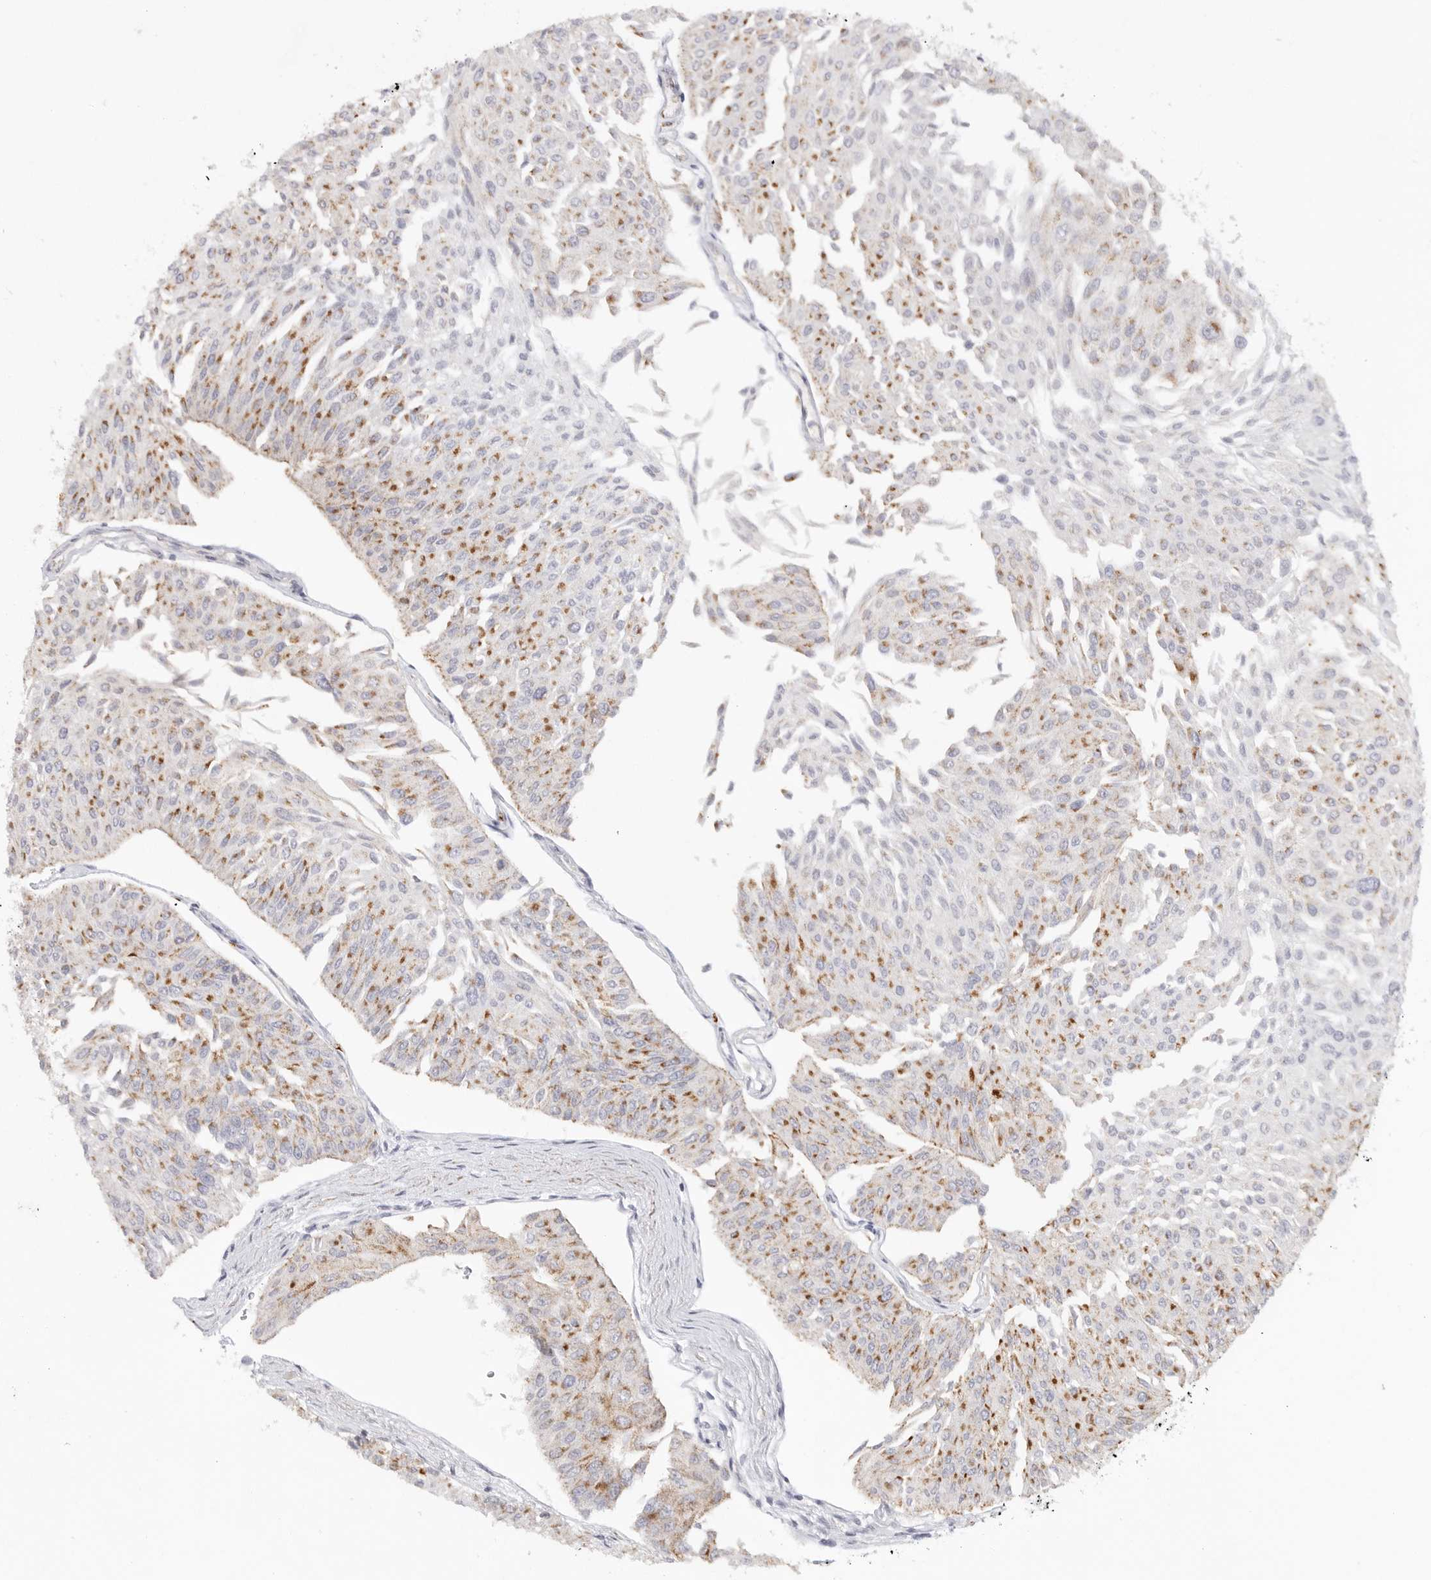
{"staining": {"intensity": "moderate", "quantity": ">75%", "location": "cytoplasmic/membranous"}, "tissue": "urothelial cancer", "cell_type": "Tumor cells", "image_type": "cancer", "snomed": [{"axis": "morphology", "description": "Urothelial carcinoma, Low grade"}, {"axis": "topography", "description": "Urinary bladder"}], "caption": "Human low-grade urothelial carcinoma stained for a protein (brown) exhibits moderate cytoplasmic/membranous positive positivity in about >75% of tumor cells.", "gene": "ELP3", "patient": {"sex": "male", "age": 67}}